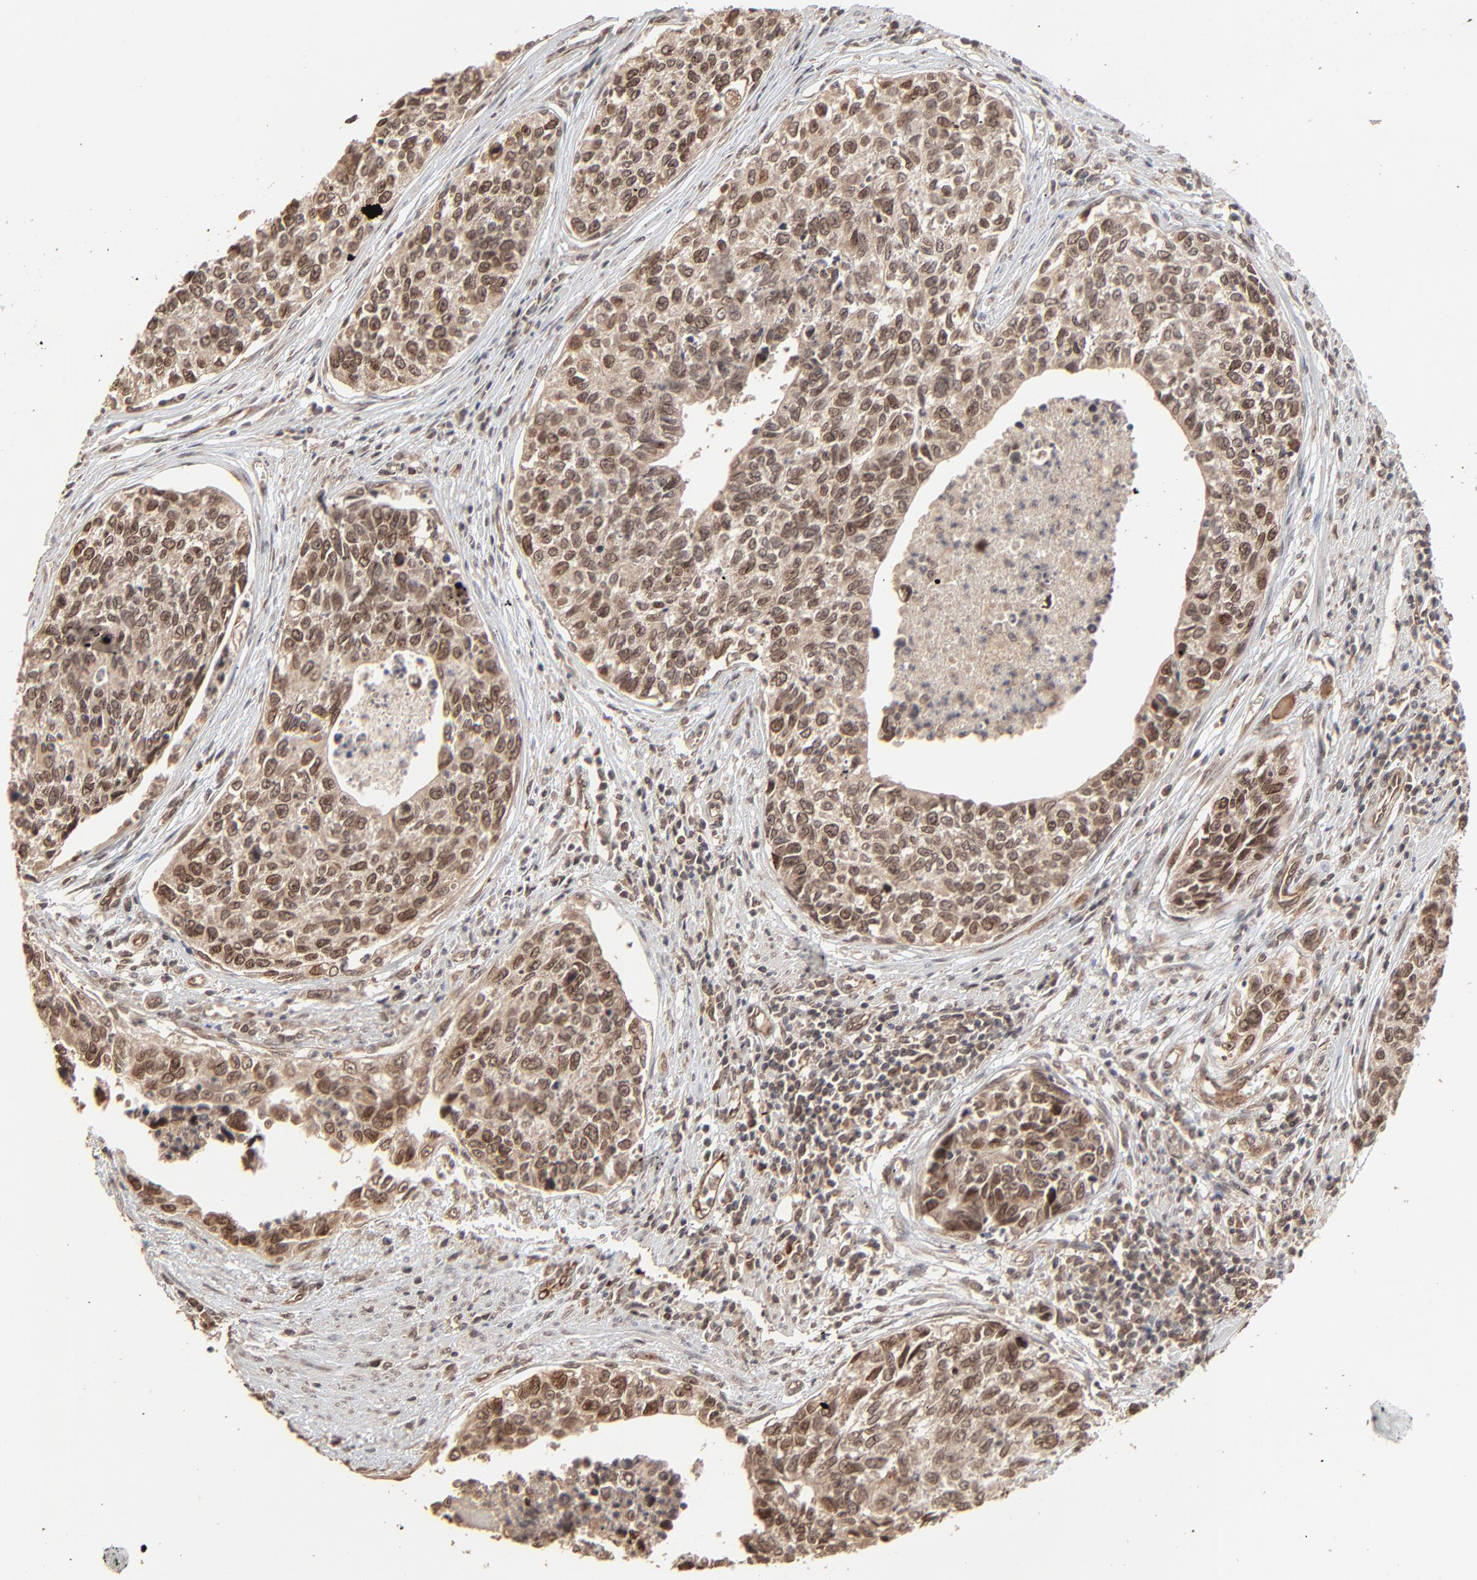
{"staining": {"intensity": "strong", "quantity": "25%-75%", "location": "nuclear"}, "tissue": "urothelial cancer", "cell_type": "Tumor cells", "image_type": "cancer", "snomed": [{"axis": "morphology", "description": "Urothelial carcinoma, High grade"}, {"axis": "topography", "description": "Urinary bladder"}], "caption": "High-magnification brightfield microscopy of high-grade urothelial carcinoma stained with DAB (brown) and counterstained with hematoxylin (blue). tumor cells exhibit strong nuclear positivity is appreciated in about25%-75% of cells.", "gene": "FAM227A", "patient": {"sex": "male", "age": 81}}